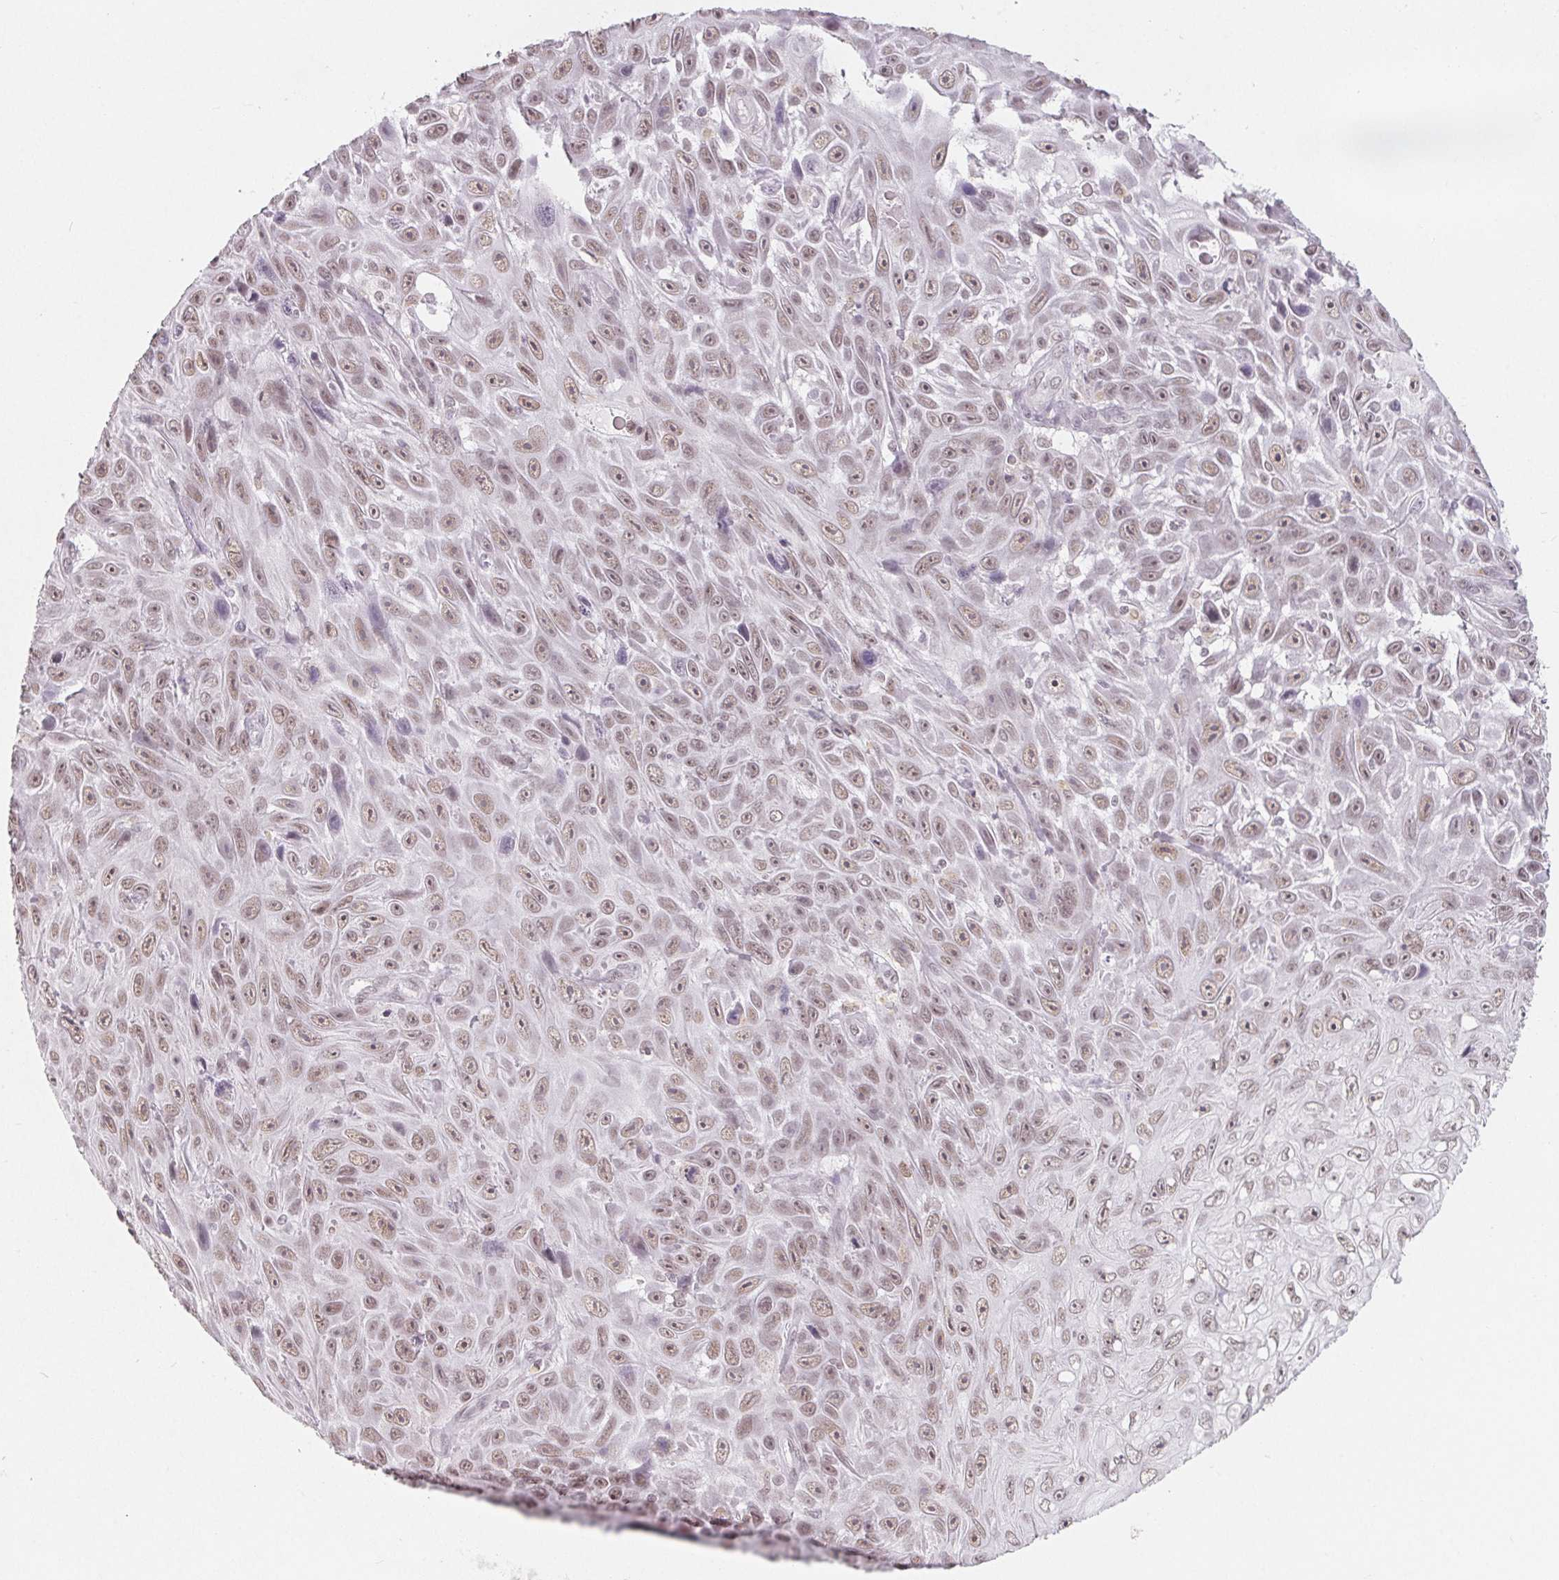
{"staining": {"intensity": "weak", "quantity": ">75%", "location": "nuclear"}, "tissue": "skin cancer", "cell_type": "Tumor cells", "image_type": "cancer", "snomed": [{"axis": "morphology", "description": "Squamous cell carcinoma, NOS"}, {"axis": "topography", "description": "Skin"}], "caption": "IHC of human skin cancer (squamous cell carcinoma) demonstrates low levels of weak nuclear positivity in about >75% of tumor cells.", "gene": "NXF3", "patient": {"sex": "male", "age": 82}}